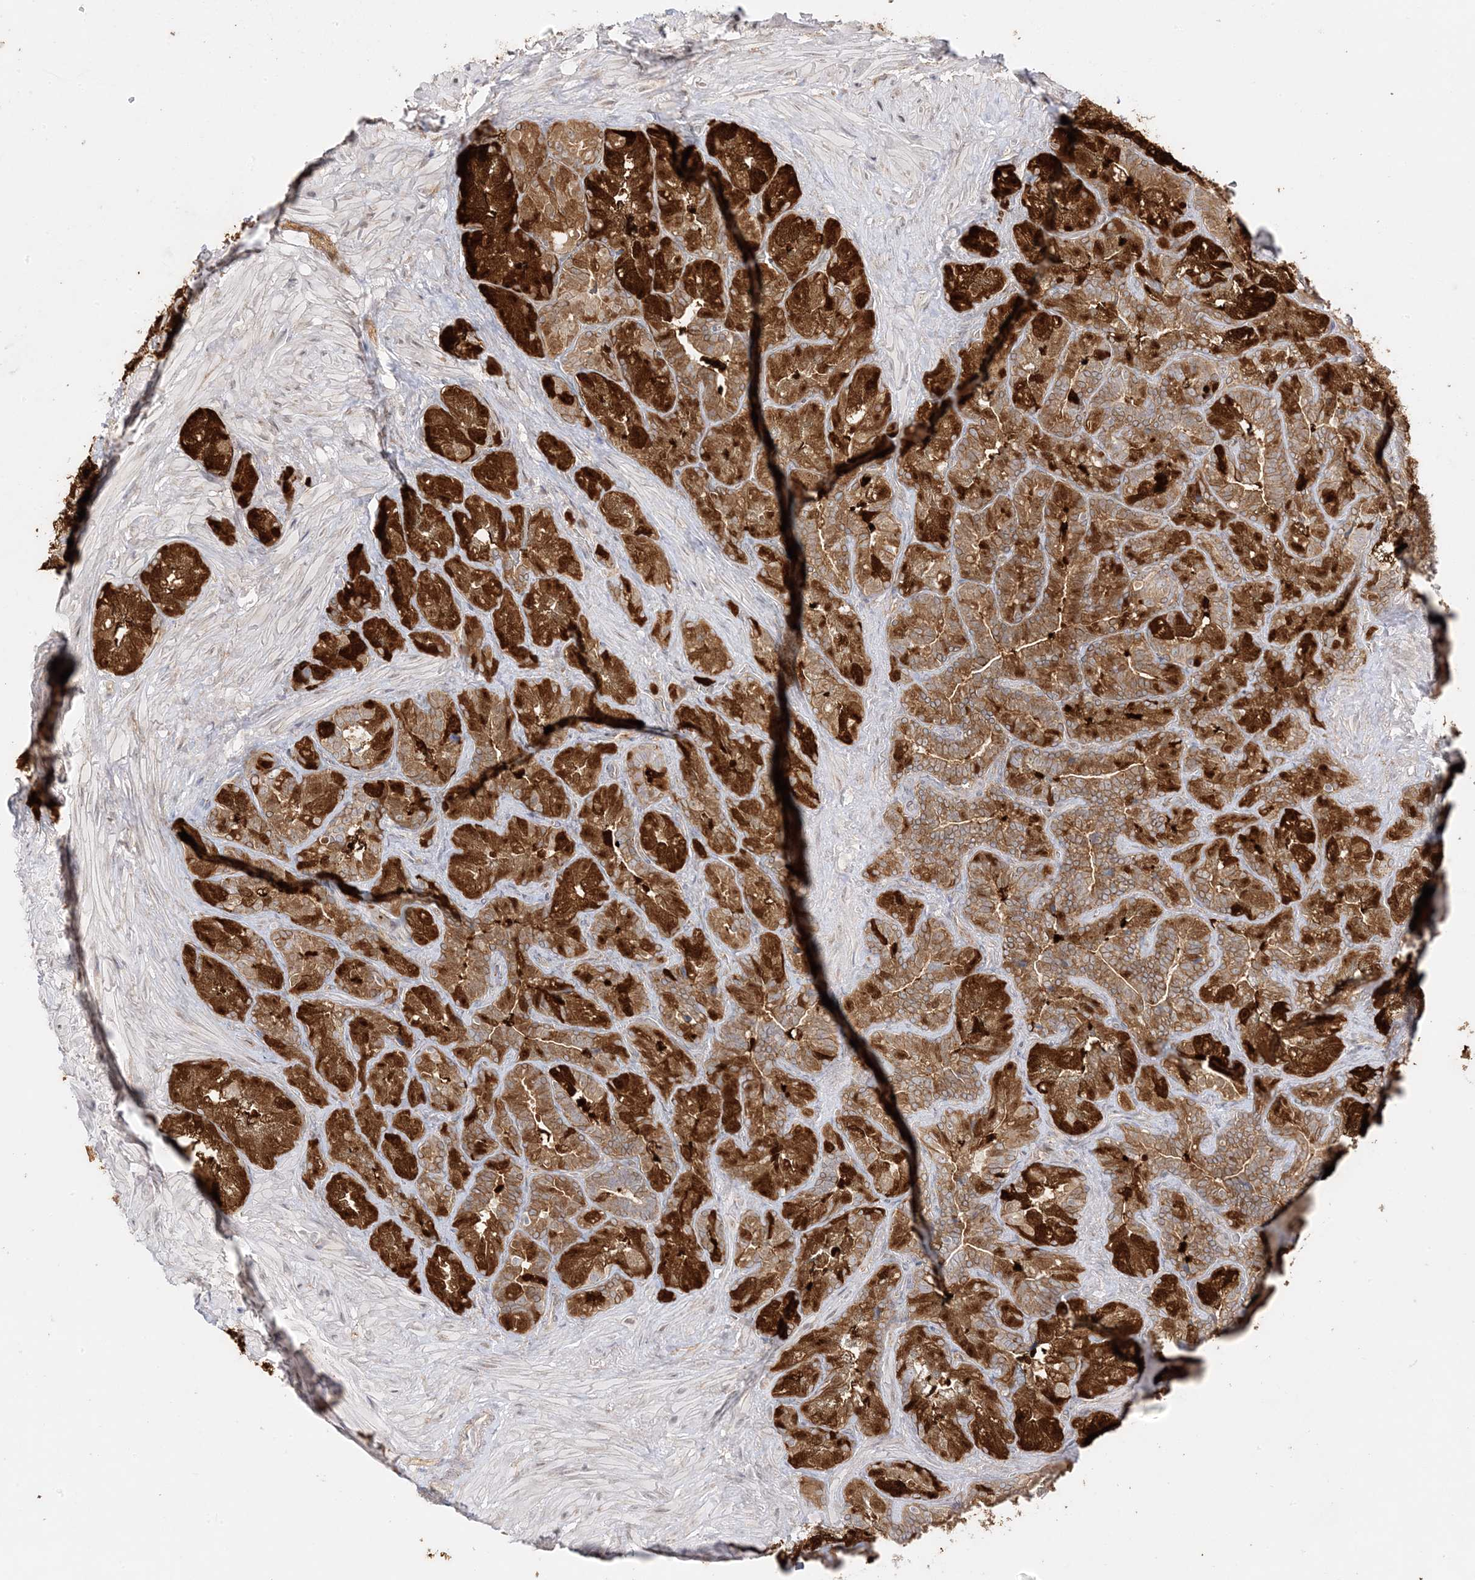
{"staining": {"intensity": "strong", "quantity": ">75%", "location": "cytoplasmic/membranous"}, "tissue": "seminal vesicle", "cell_type": "Glandular cells", "image_type": "normal", "snomed": [{"axis": "morphology", "description": "Normal tissue, NOS"}, {"axis": "topography", "description": "Seminal veicle"}, {"axis": "topography", "description": "Peripheral nerve tissue"}], "caption": "Strong cytoplasmic/membranous expression for a protein is seen in about >75% of glandular cells of benign seminal vesicle using immunohistochemistry.", "gene": "C2CD2", "patient": {"sex": "male", "age": 63}}